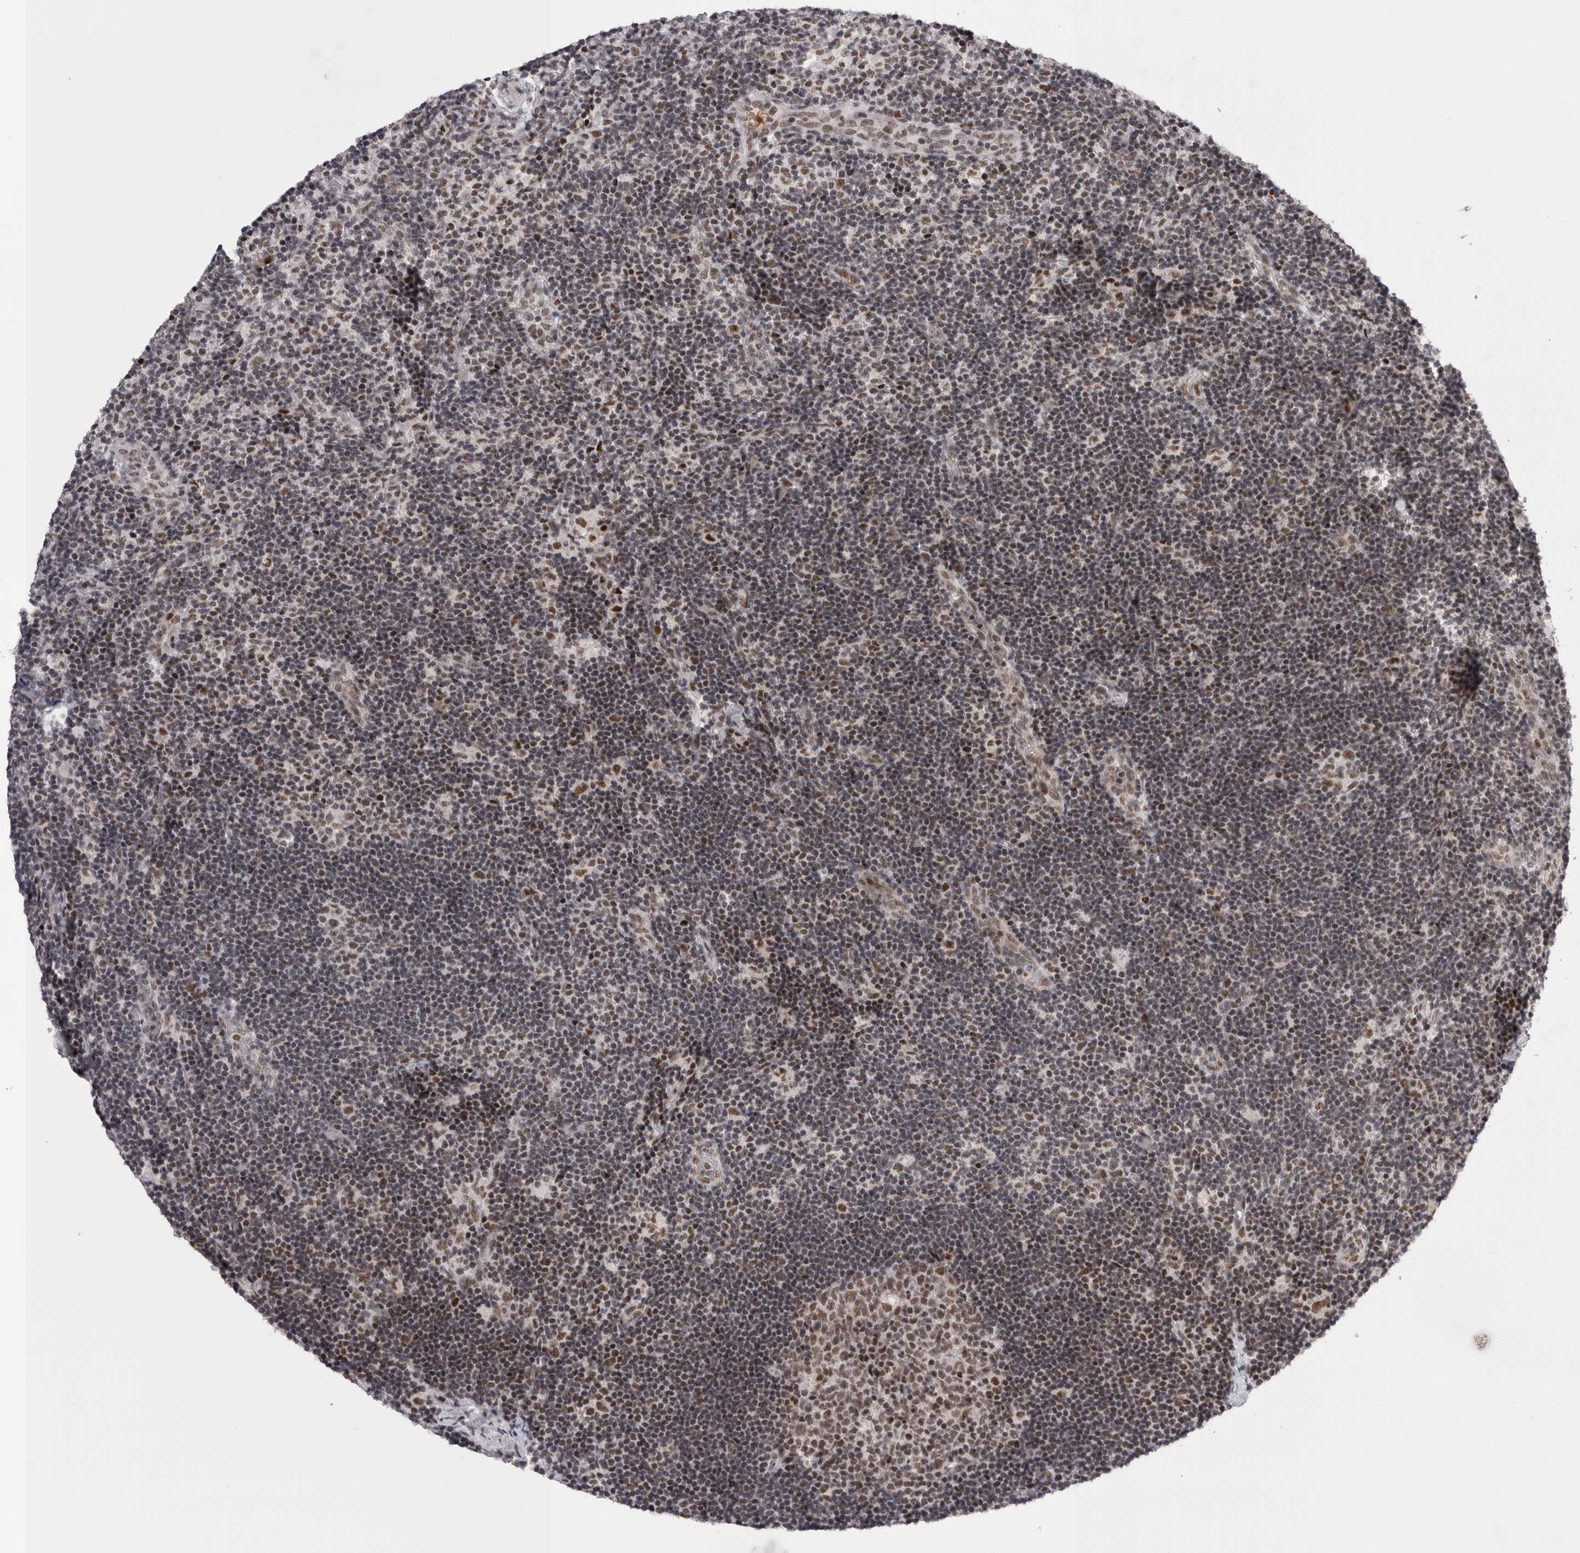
{"staining": {"intensity": "moderate", "quantity": ">75%", "location": "nuclear"}, "tissue": "lymph node", "cell_type": "Germinal center cells", "image_type": "normal", "snomed": [{"axis": "morphology", "description": "Normal tissue, NOS"}, {"axis": "topography", "description": "Lymph node"}], "caption": "A brown stain highlights moderate nuclear positivity of a protein in germinal center cells of unremarkable lymph node. (brown staining indicates protein expression, while blue staining denotes nuclei).", "gene": "POU5F1", "patient": {"sex": "female", "age": 22}}